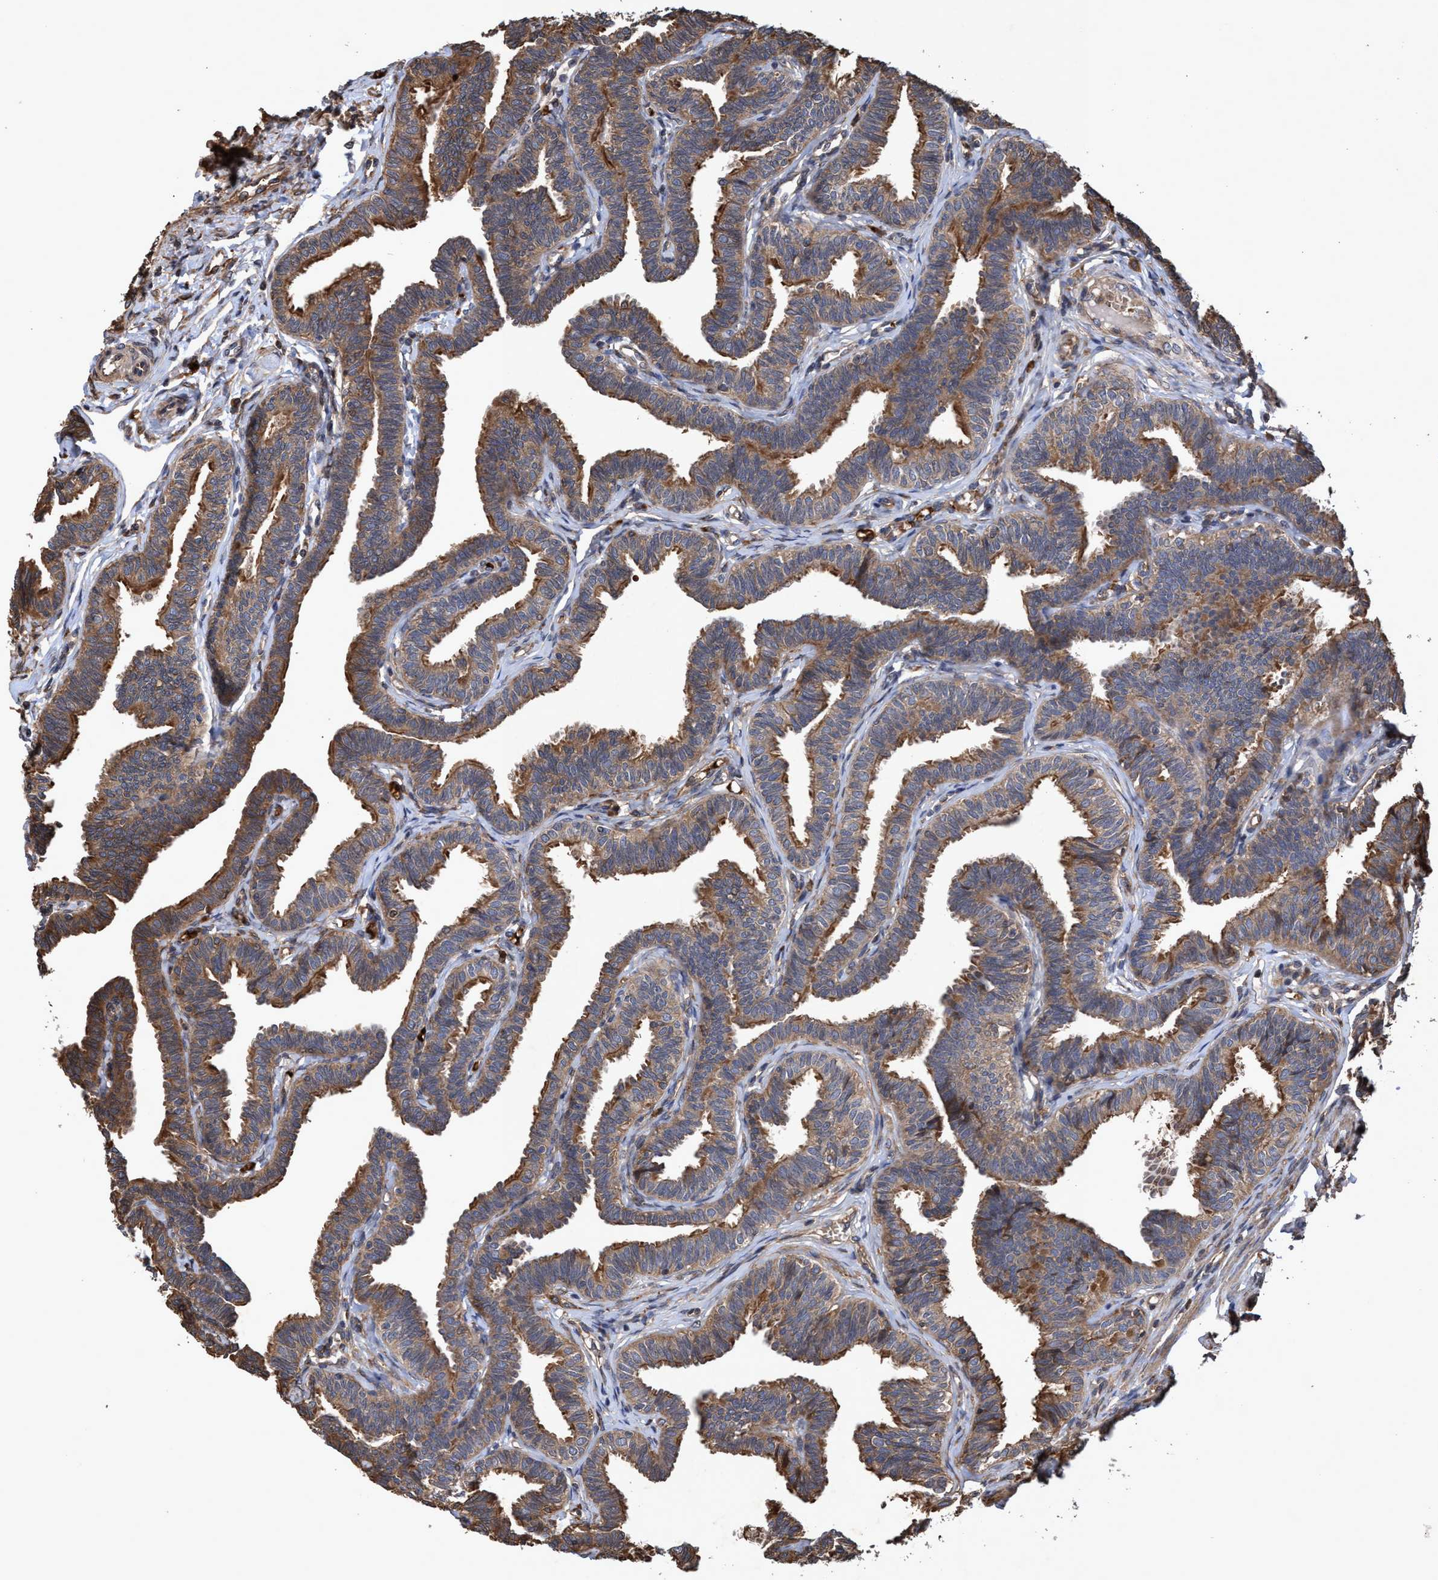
{"staining": {"intensity": "moderate", "quantity": ">75%", "location": "cytoplasmic/membranous"}, "tissue": "fallopian tube", "cell_type": "Glandular cells", "image_type": "normal", "snomed": [{"axis": "morphology", "description": "Normal tissue, NOS"}, {"axis": "topography", "description": "Fallopian tube"}, {"axis": "topography", "description": "Ovary"}], "caption": "The immunohistochemical stain shows moderate cytoplasmic/membranous staining in glandular cells of normal fallopian tube.", "gene": "CHMP6", "patient": {"sex": "female", "age": 23}}